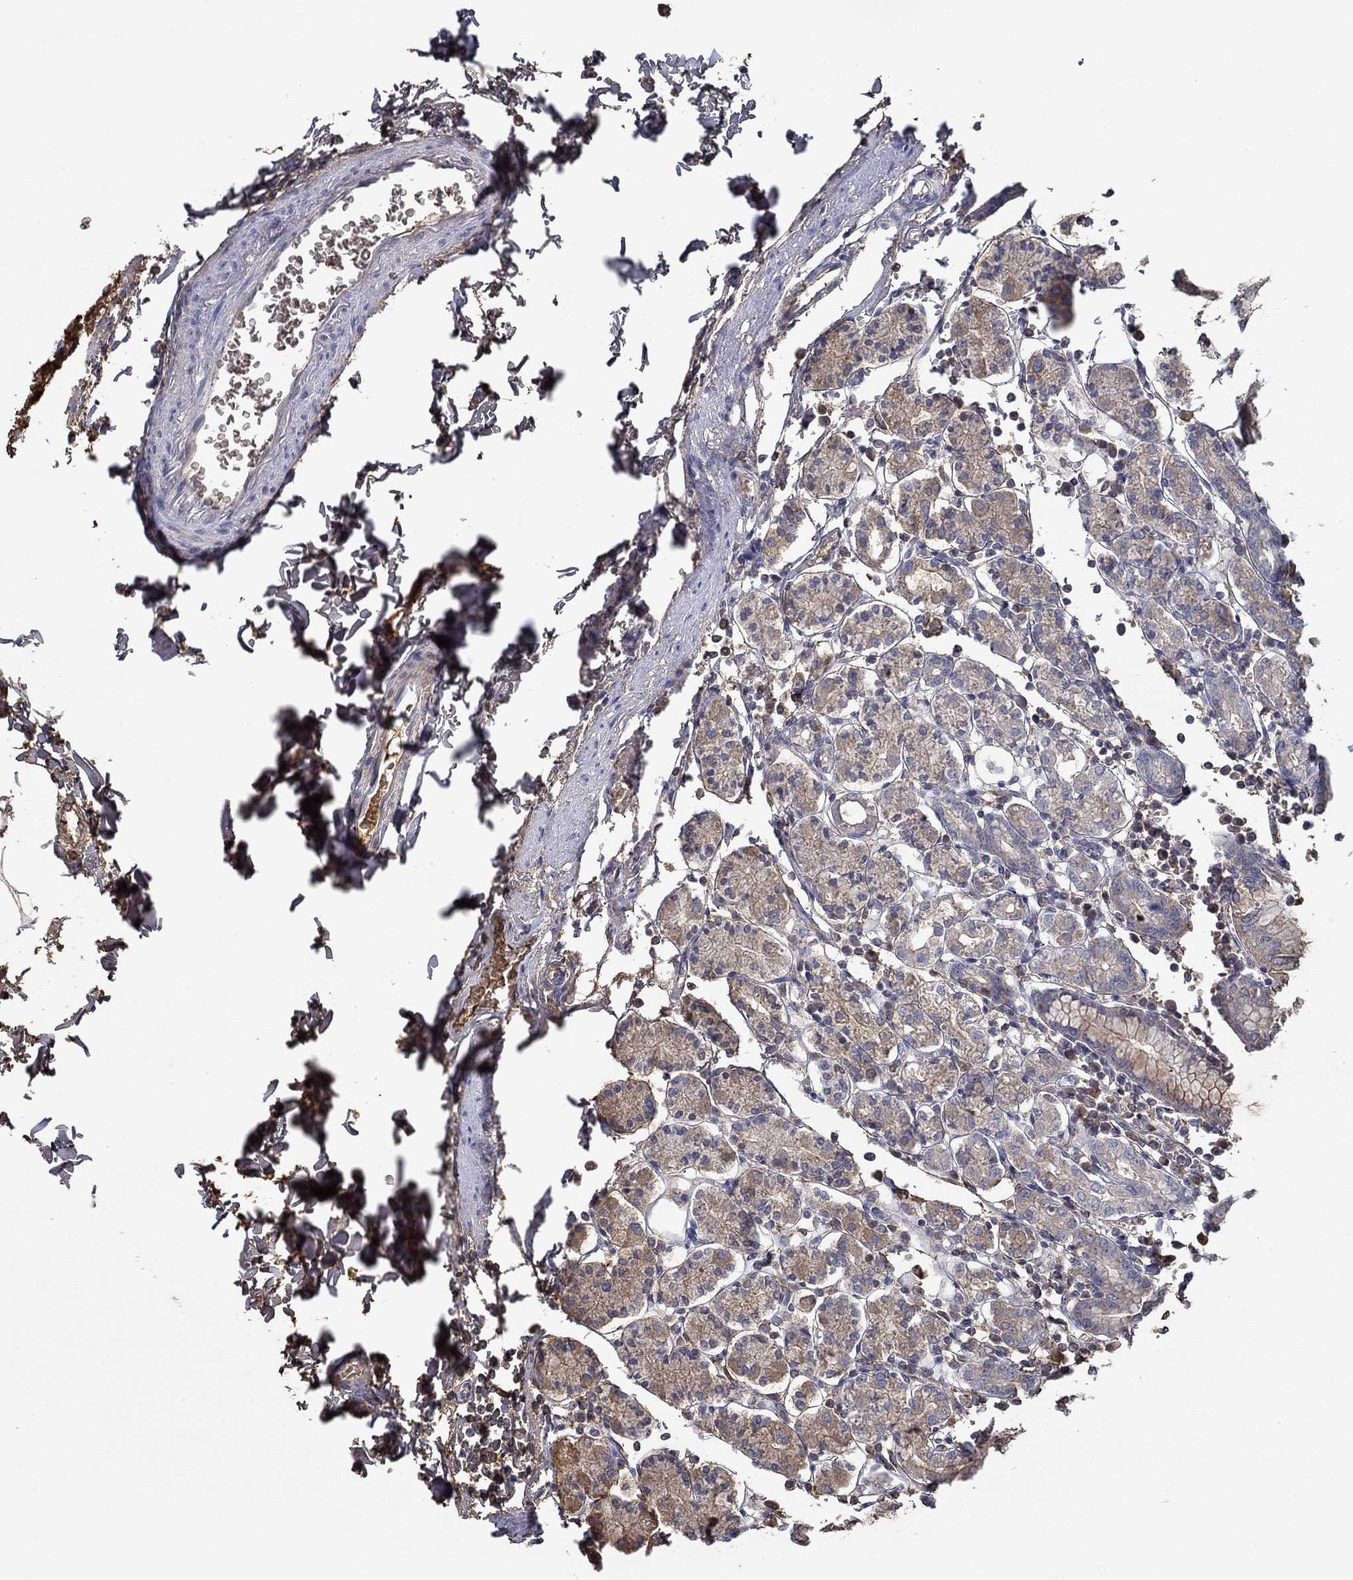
{"staining": {"intensity": "weak", "quantity": "25%-75%", "location": "cytoplasmic/membranous"}, "tissue": "stomach", "cell_type": "Glandular cells", "image_type": "normal", "snomed": [{"axis": "morphology", "description": "Normal tissue, NOS"}, {"axis": "topography", "description": "Stomach, upper"}, {"axis": "topography", "description": "Stomach"}], "caption": "A photomicrograph of stomach stained for a protein exhibits weak cytoplasmic/membranous brown staining in glandular cells.", "gene": "IL10", "patient": {"sex": "male", "age": 62}}